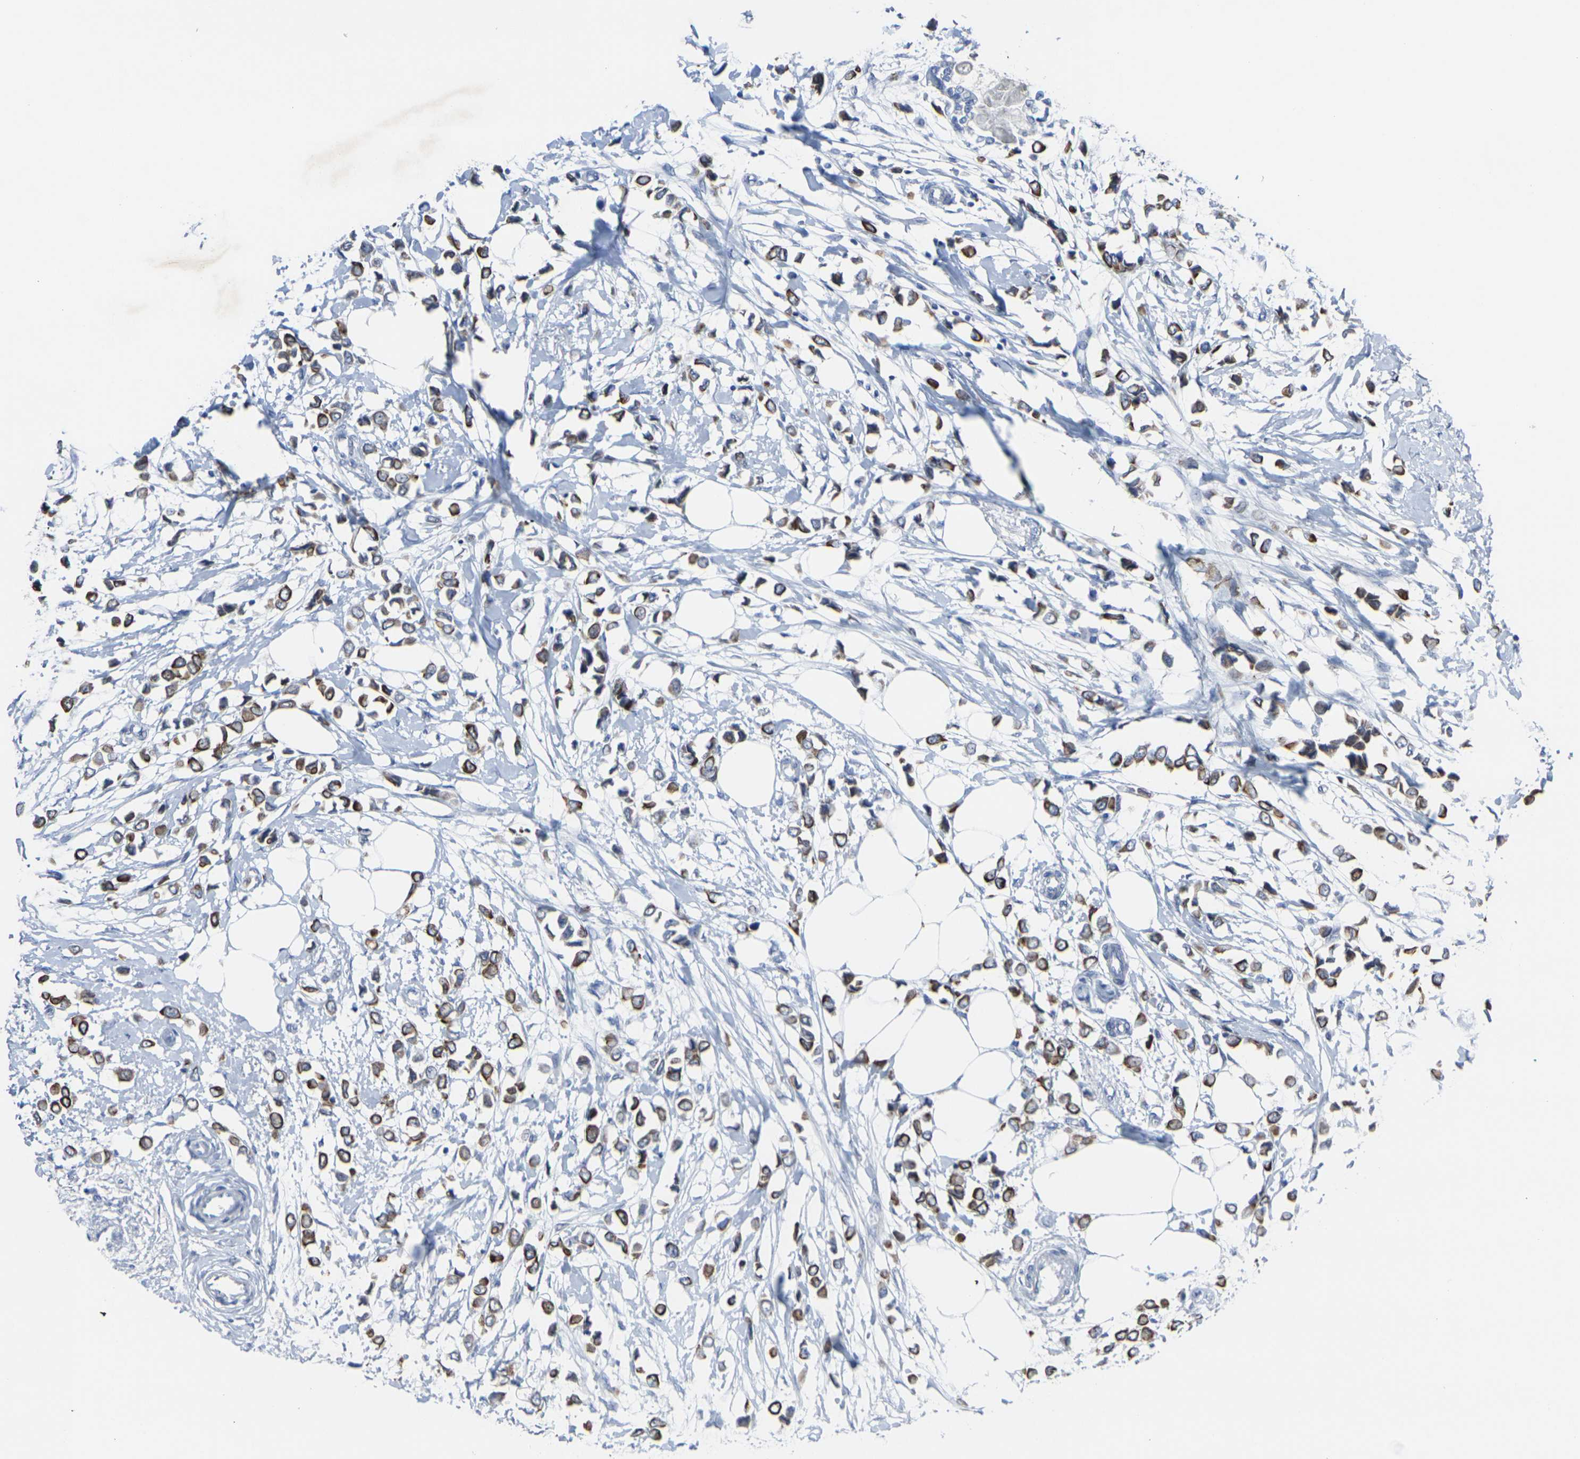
{"staining": {"intensity": "strong", "quantity": ">75%", "location": "cytoplasmic/membranous"}, "tissue": "breast cancer", "cell_type": "Tumor cells", "image_type": "cancer", "snomed": [{"axis": "morphology", "description": "Lobular carcinoma"}, {"axis": "topography", "description": "Breast"}], "caption": "An IHC micrograph of neoplastic tissue is shown. Protein staining in brown shows strong cytoplasmic/membranous positivity in breast lobular carcinoma within tumor cells. The protein is shown in brown color, while the nuclei are stained blue.", "gene": "ANKRD46", "patient": {"sex": "female", "age": 51}}